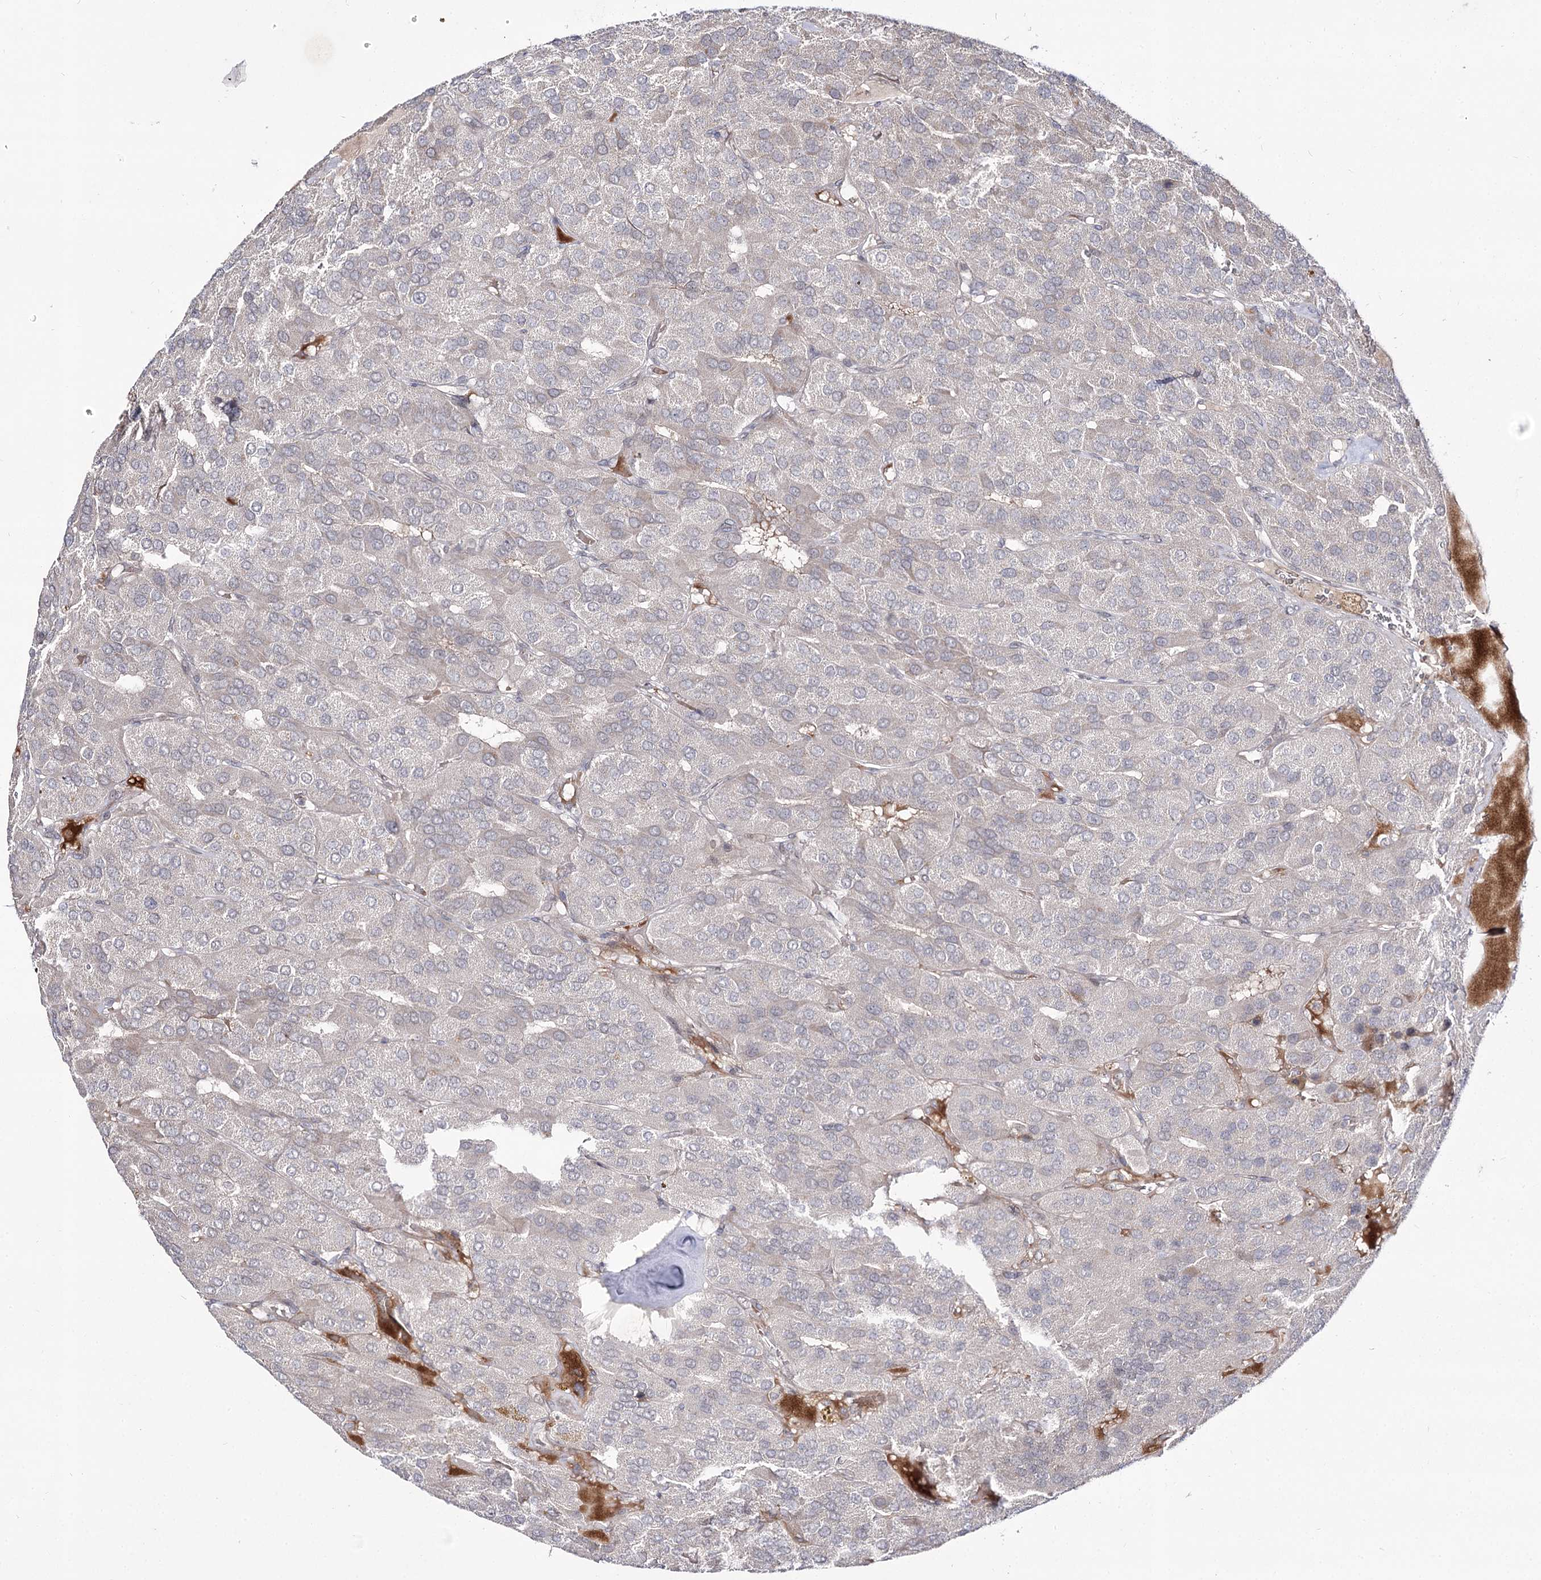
{"staining": {"intensity": "negative", "quantity": "none", "location": "none"}, "tissue": "parathyroid gland", "cell_type": "Glandular cells", "image_type": "normal", "snomed": [{"axis": "morphology", "description": "Normal tissue, NOS"}, {"axis": "morphology", "description": "Adenoma, NOS"}, {"axis": "topography", "description": "Parathyroid gland"}], "caption": "IHC of unremarkable human parathyroid gland demonstrates no staining in glandular cells.", "gene": "RRP9", "patient": {"sex": "female", "age": 86}}